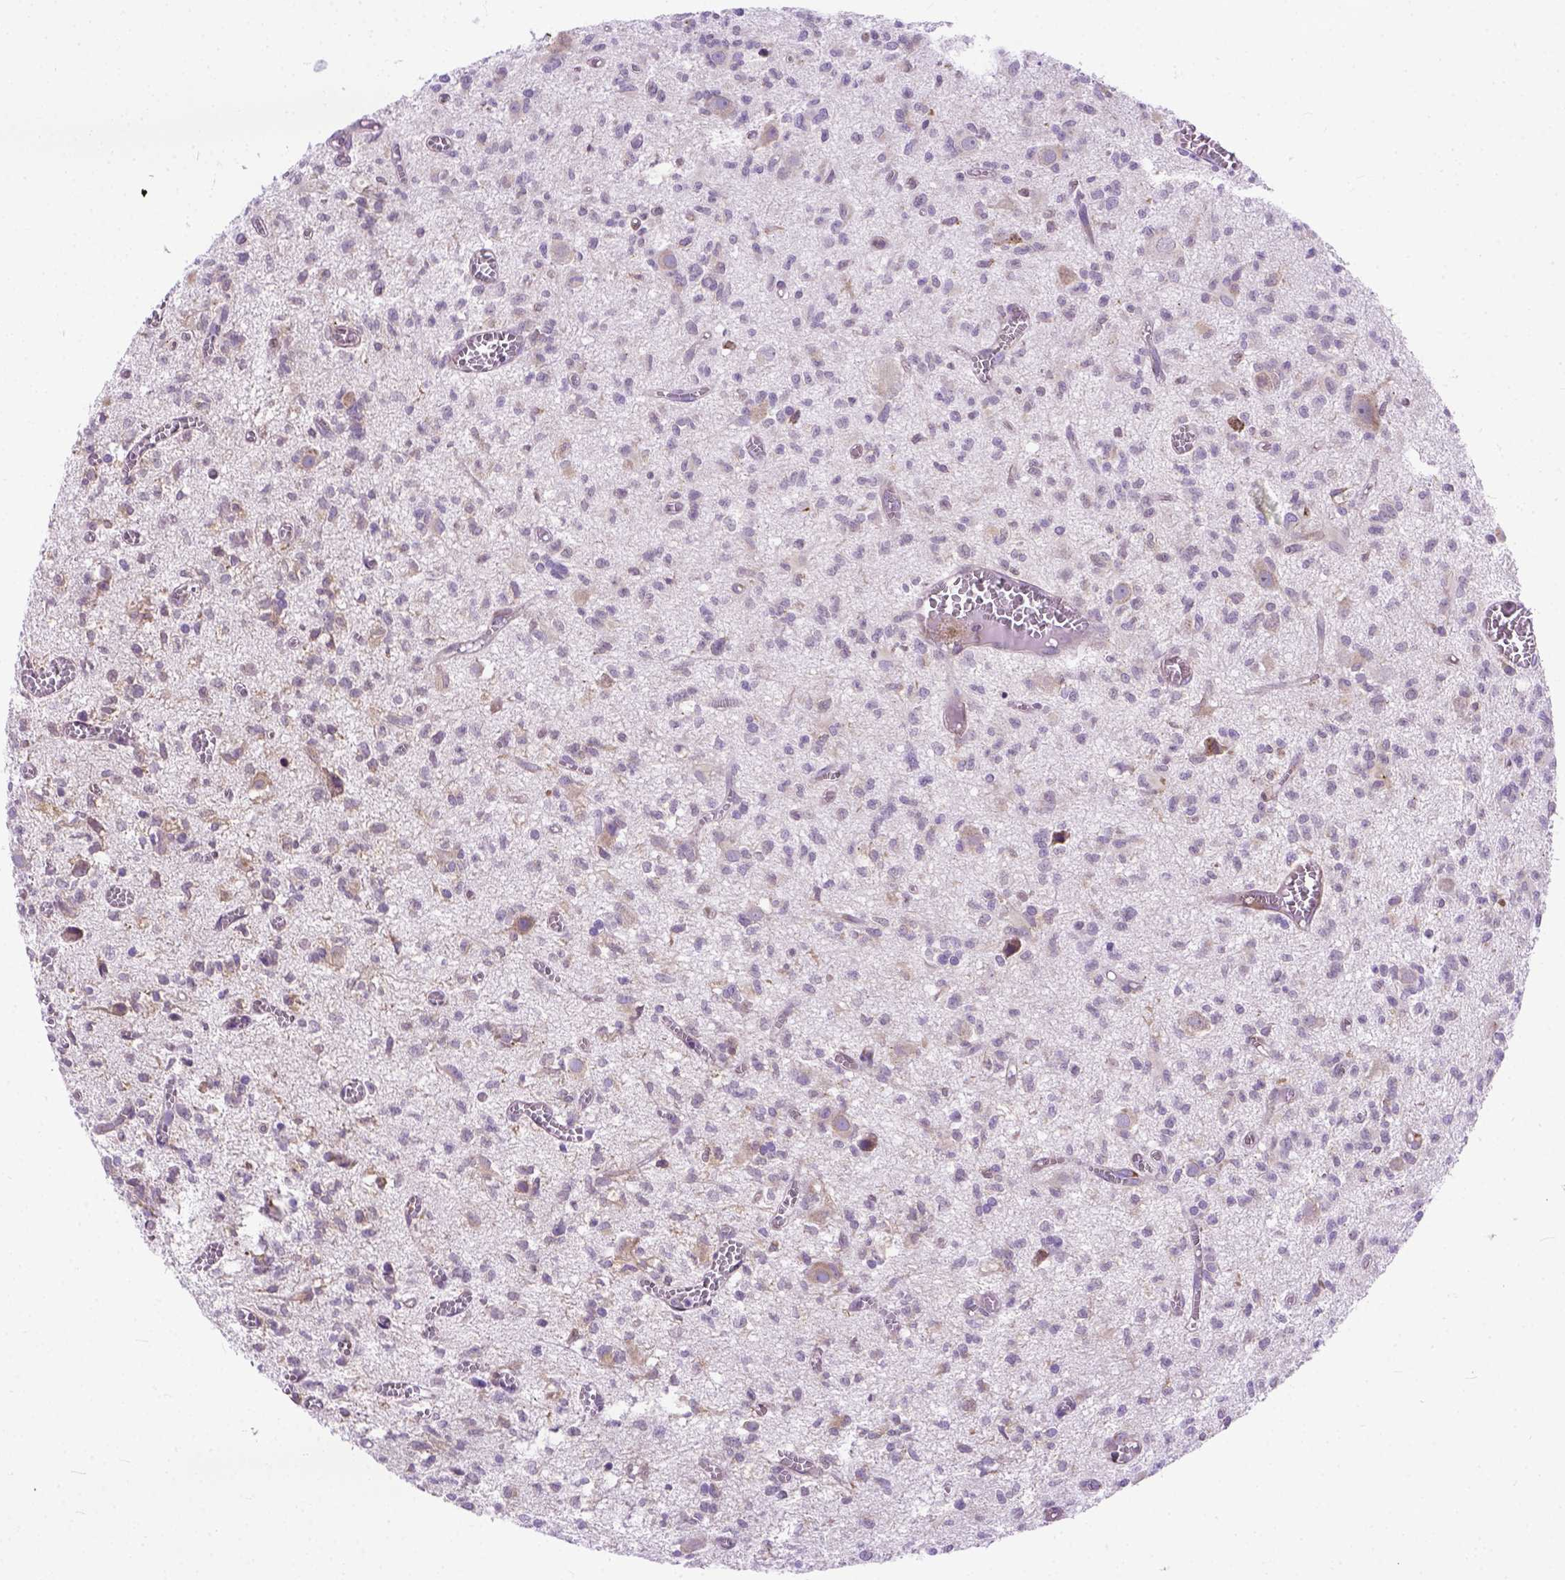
{"staining": {"intensity": "negative", "quantity": "none", "location": "none"}, "tissue": "glioma", "cell_type": "Tumor cells", "image_type": "cancer", "snomed": [{"axis": "morphology", "description": "Glioma, malignant, Low grade"}, {"axis": "topography", "description": "Brain"}], "caption": "Immunohistochemistry (IHC) of human glioma demonstrates no expression in tumor cells.", "gene": "PLK4", "patient": {"sex": "male", "age": 64}}